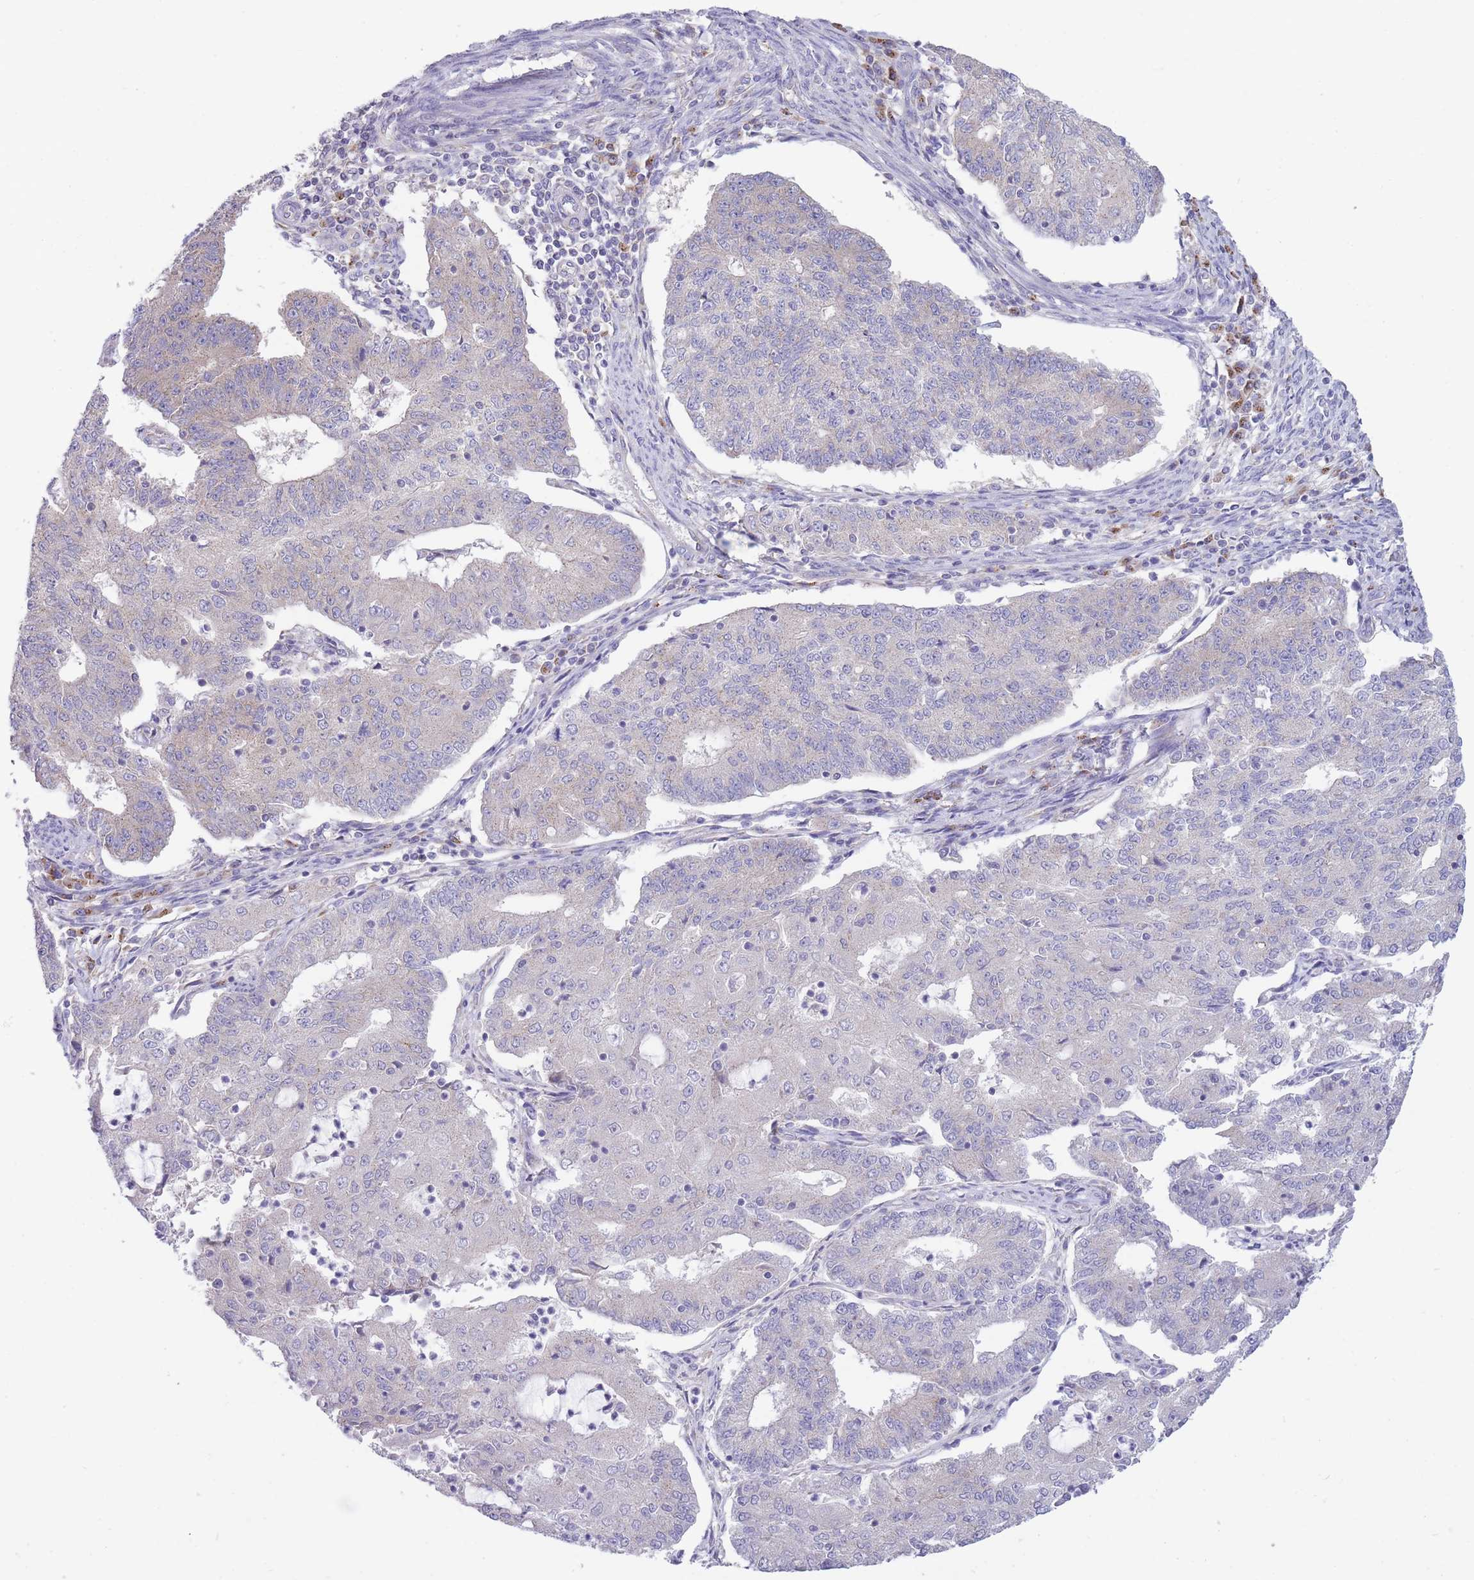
{"staining": {"intensity": "moderate", "quantity": "<25%", "location": "cytoplasmic/membranous"}, "tissue": "endometrial cancer", "cell_type": "Tumor cells", "image_type": "cancer", "snomed": [{"axis": "morphology", "description": "Adenocarcinoma, NOS"}, {"axis": "topography", "description": "Endometrium"}], "caption": "Brown immunohistochemical staining in endometrial adenocarcinoma exhibits moderate cytoplasmic/membranous staining in approximately <25% of tumor cells.", "gene": "COPG2", "patient": {"sex": "female", "age": 56}}